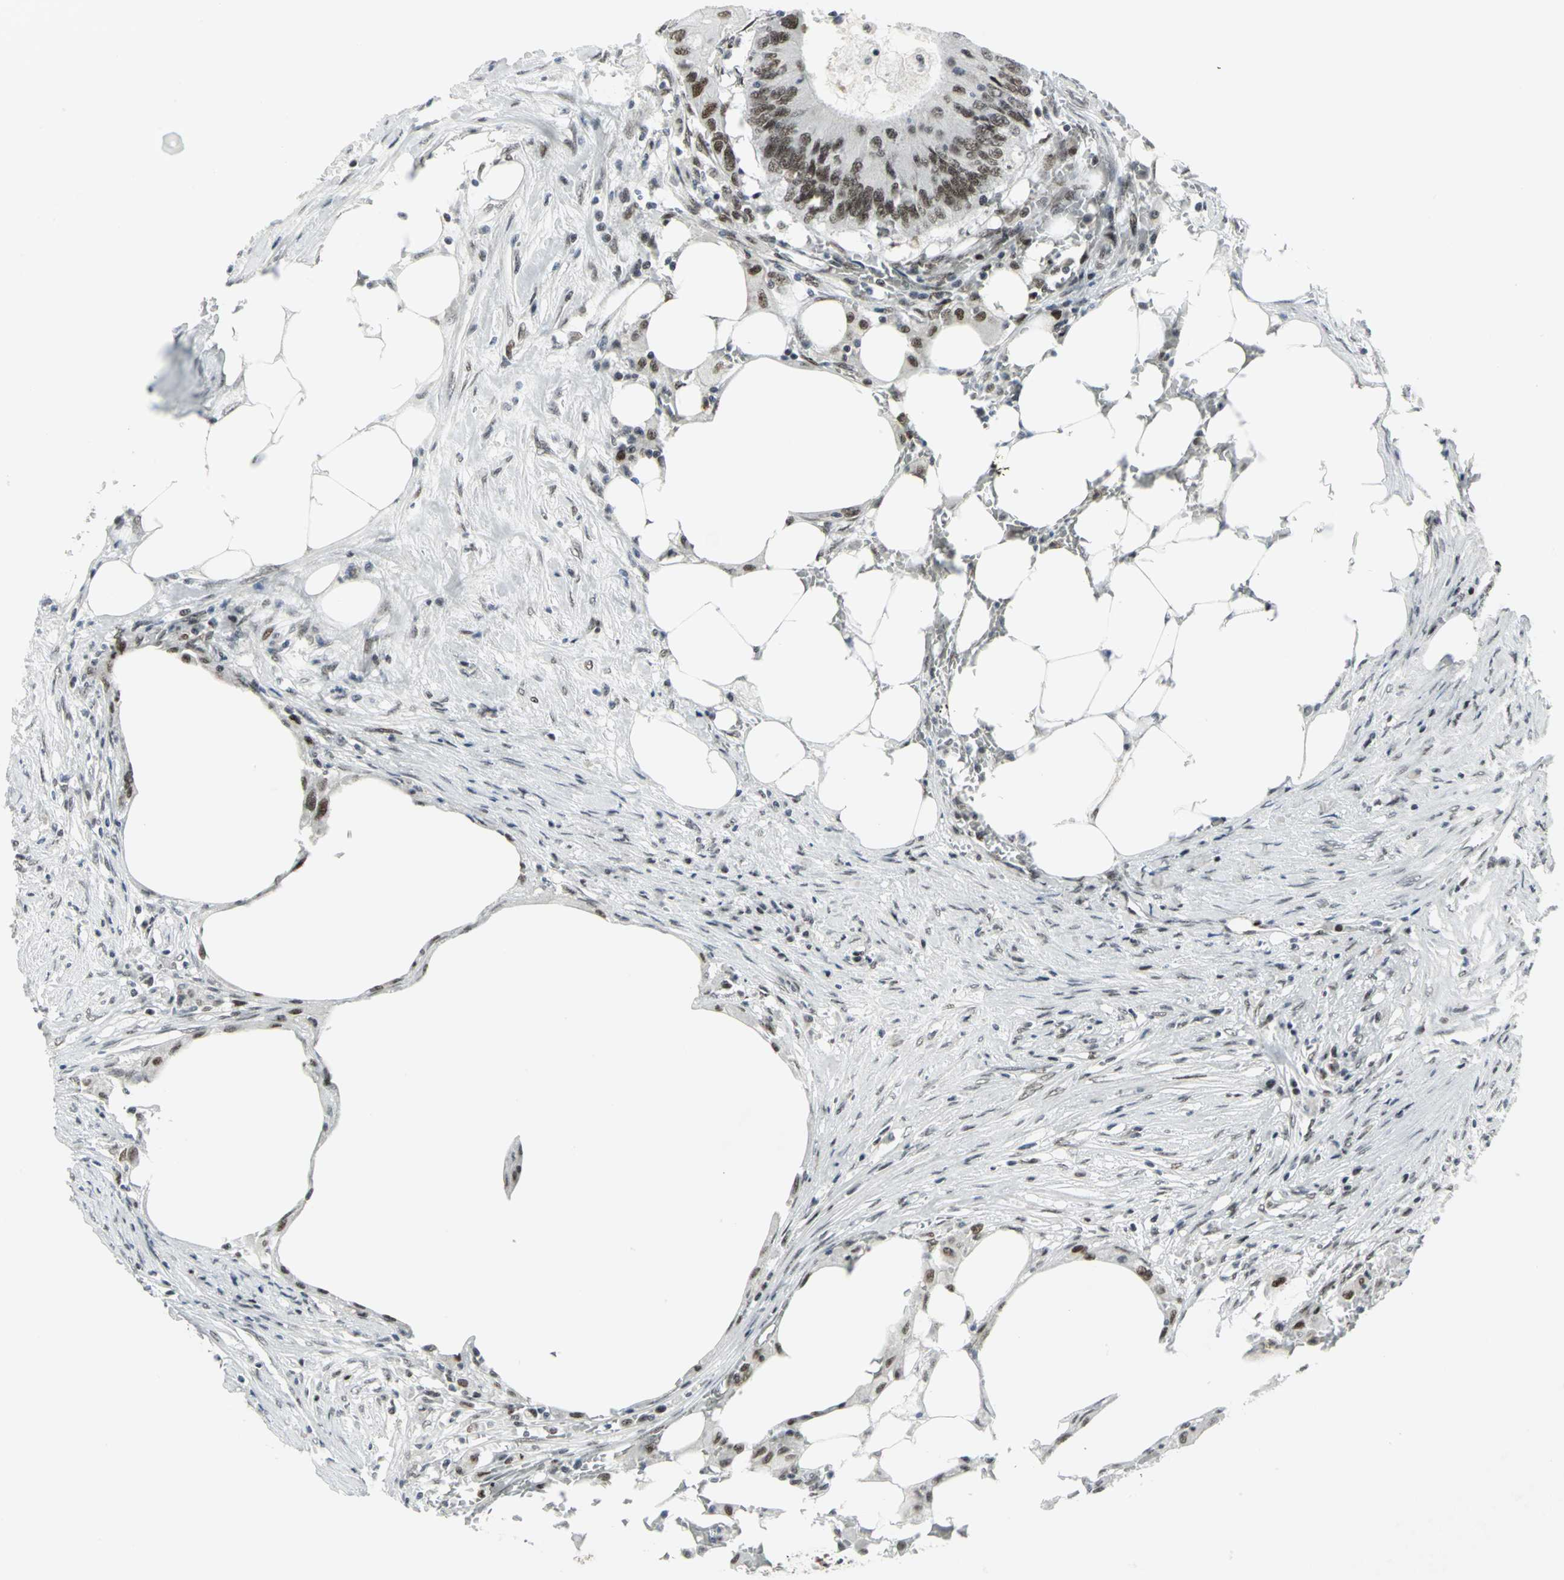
{"staining": {"intensity": "moderate", "quantity": ">75%", "location": "nuclear"}, "tissue": "colorectal cancer", "cell_type": "Tumor cells", "image_type": "cancer", "snomed": [{"axis": "morphology", "description": "Adenocarcinoma, NOS"}, {"axis": "topography", "description": "Colon"}], "caption": "Immunohistochemistry (DAB (3,3'-diaminobenzidine)) staining of colorectal adenocarcinoma displays moderate nuclear protein positivity in approximately >75% of tumor cells.", "gene": "SMARCA4", "patient": {"sex": "male", "age": 71}}